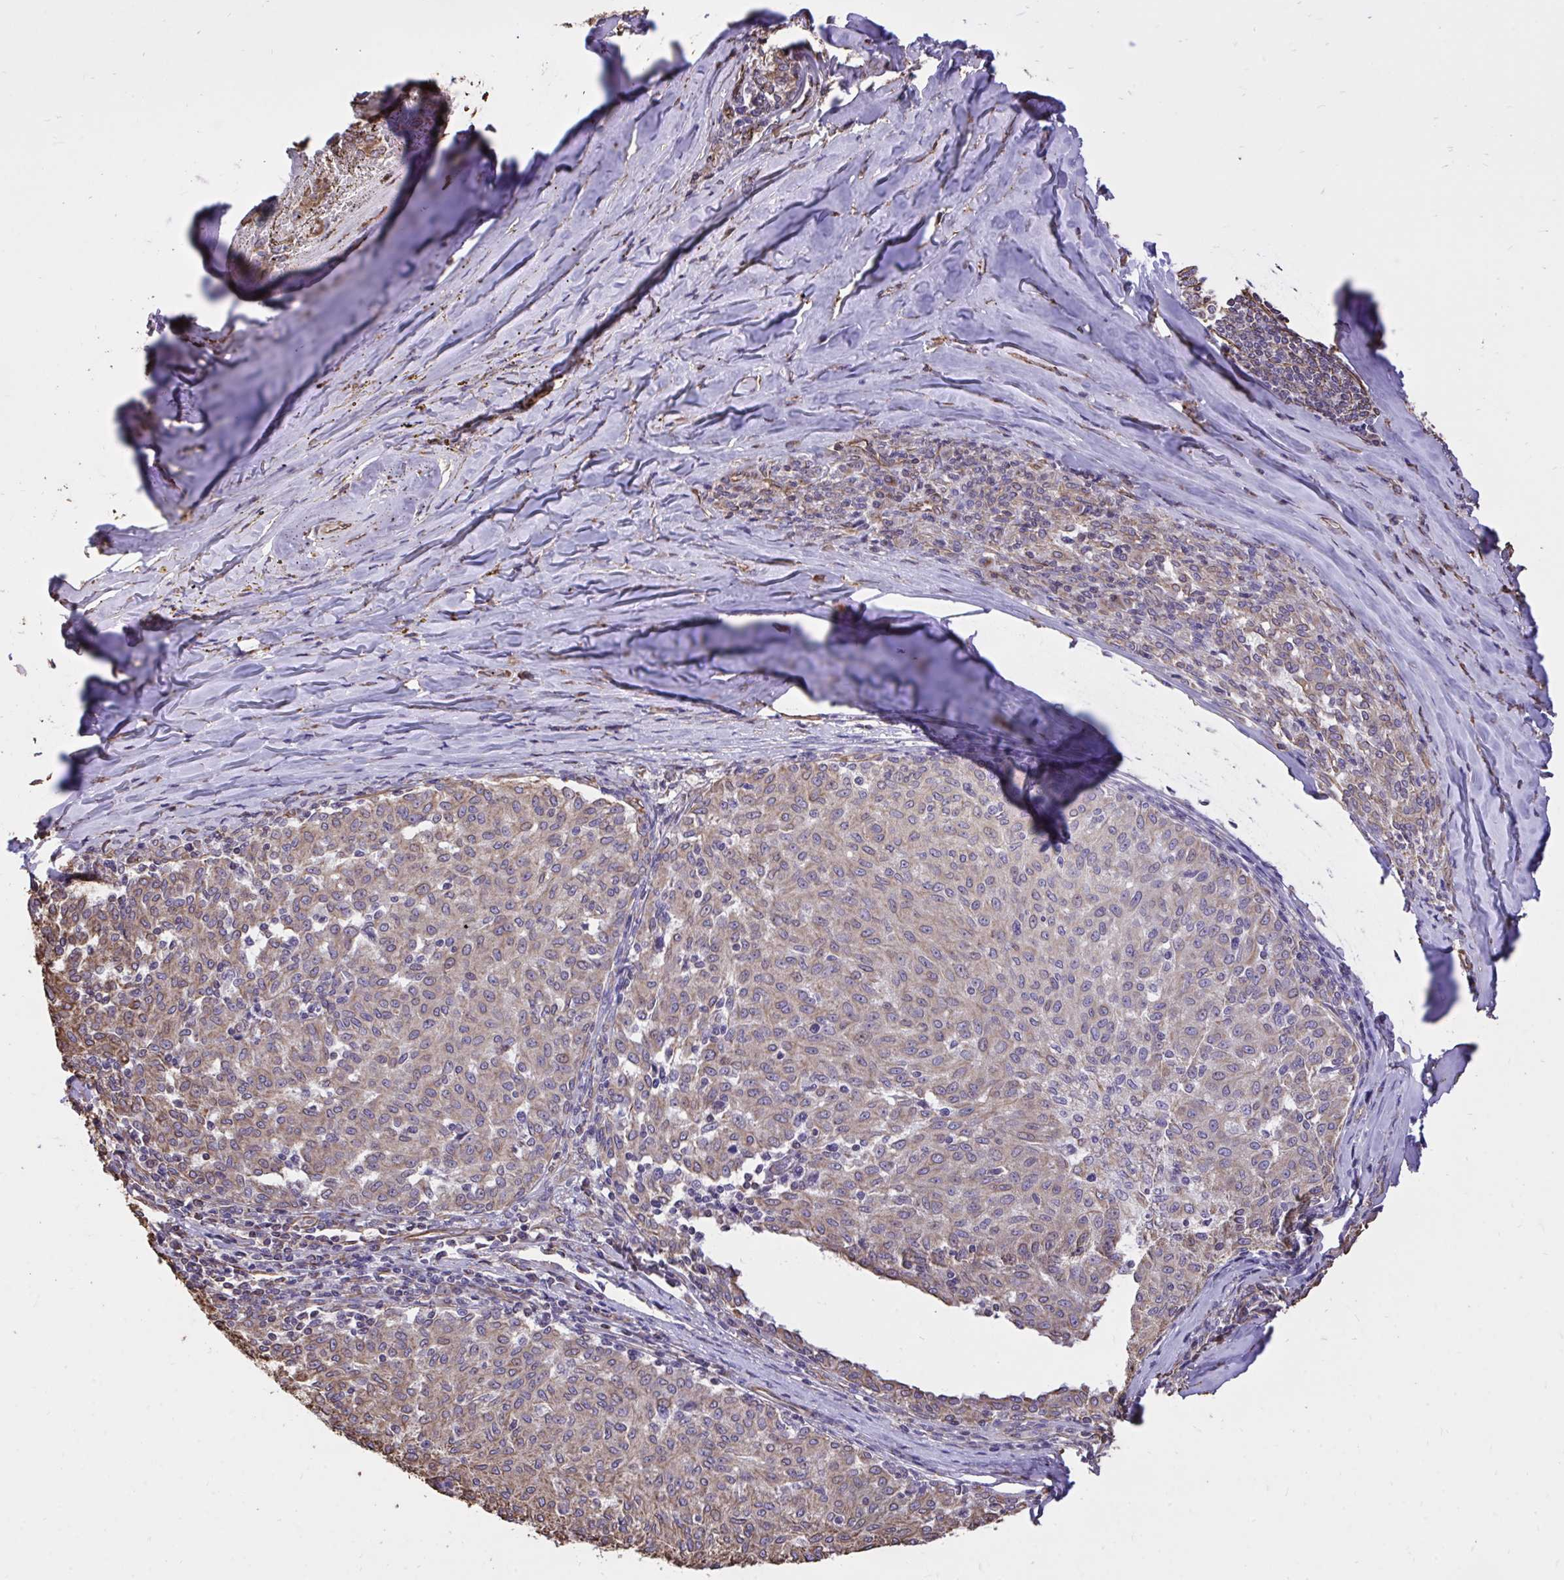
{"staining": {"intensity": "weak", "quantity": "25%-75%", "location": "cytoplasmic/membranous"}, "tissue": "melanoma", "cell_type": "Tumor cells", "image_type": "cancer", "snomed": [{"axis": "morphology", "description": "Malignant melanoma, NOS"}, {"axis": "topography", "description": "Skin"}], "caption": "Malignant melanoma was stained to show a protein in brown. There is low levels of weak cytoplasmic/membranous staining in approximately 25%-75% of tumor cells. (brown staining indicates protein expression, while blue staining denotes nuclei).", "gene": "RNF103", "patient": {"sex": "female", "age": 72}}